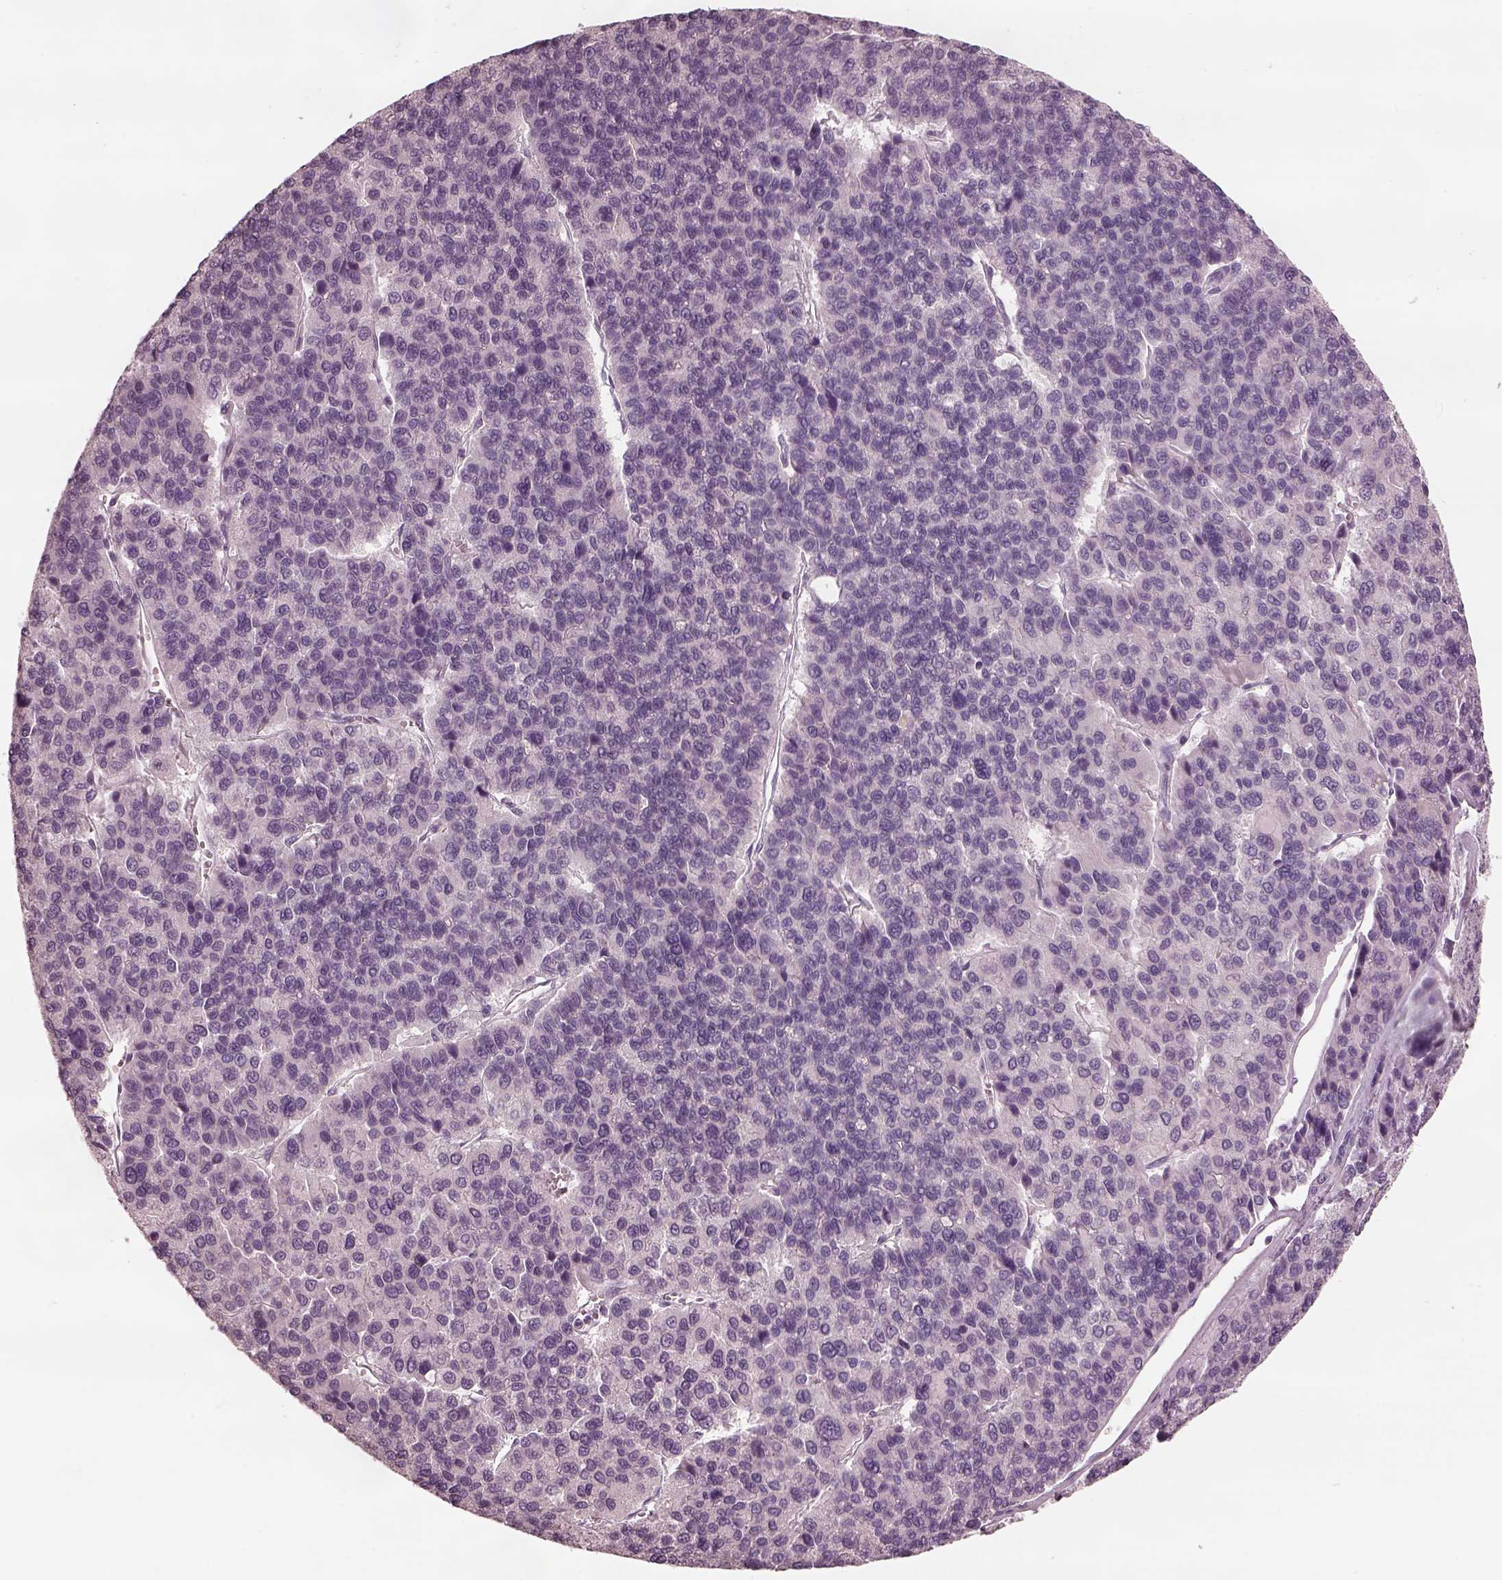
{"staining": {"intensity": "negative", "quantity": "none", "location": "none"}, "tissue": "liver cancer", "cell_type": "Tumor cells", "image_type": "cancer", "snomed": [{"axis": "morphology", "description": "Carcinoma, Hepatocellular, NOS"}, {"axis": "topography", "description": "Liver"}], "caption": "Tumor cells show no significant expression in liver cancer.", "gene": "MIA", "patient": {"sex": "female", "age": 41}}